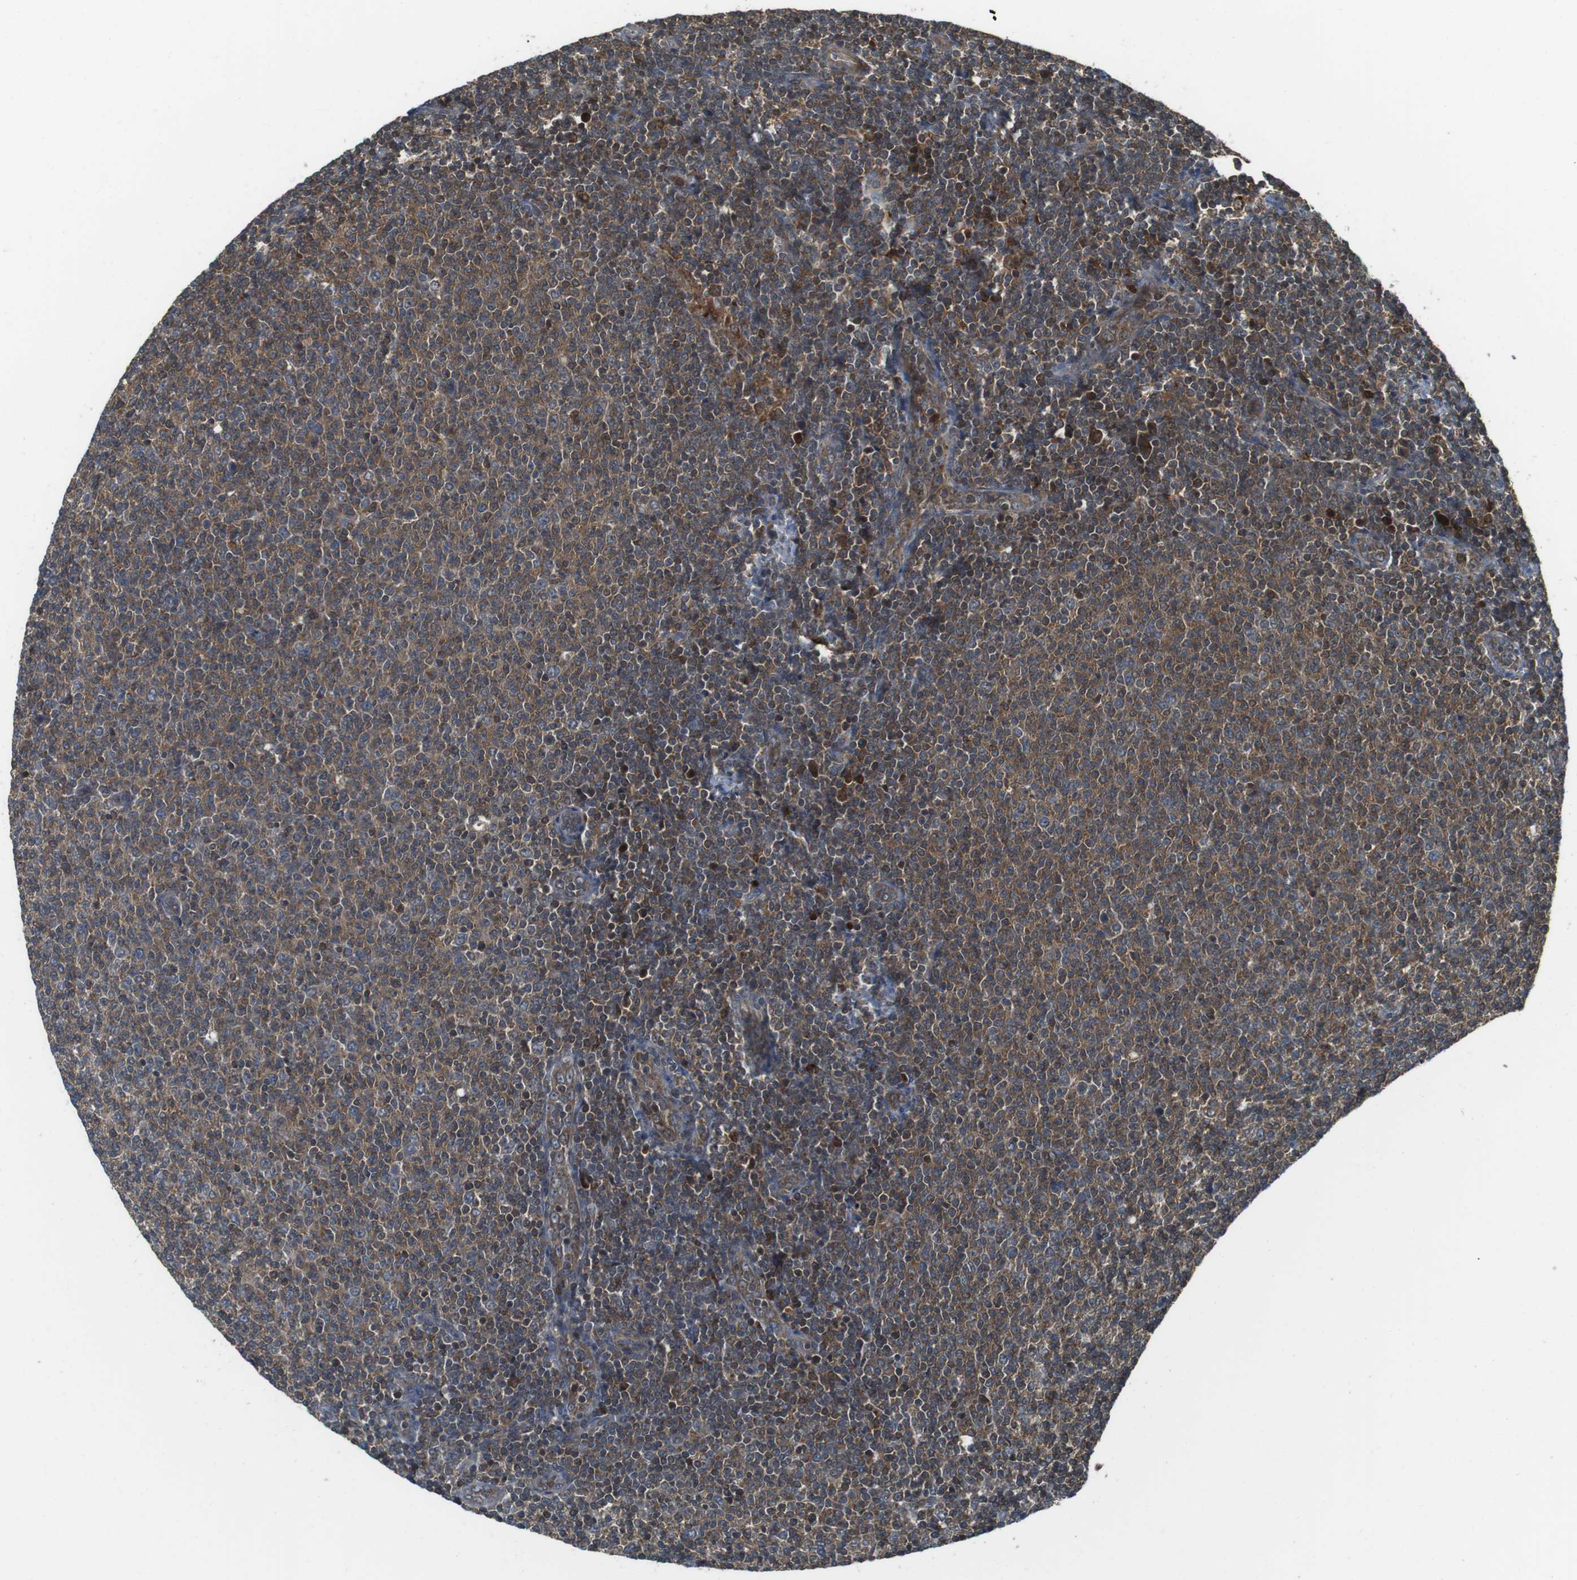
{"staining": {"intensity": "moderate", "quantity": ">75%", "location": "cytoplasmic/membranous"}, "tissue": "lymphoma", "cell_type": "Tumor cells", "image_type": "cancer", "snomed": [{"axis": "morphology", "description": "Malignant lymphoma, non-Hodgkin's type, Low grade"}, {"axis": "topography", "description": "Lymph node"}], "caption": "This histopathology image demonstrates immunohistochemistry (IHC) staining of lymphoma, with medium moderate cytoplasmic/membranous staining in approximately >75% of tumor cells.", "gene": "LRRC3B", "patient": {"sex": "male", "age": 66}}